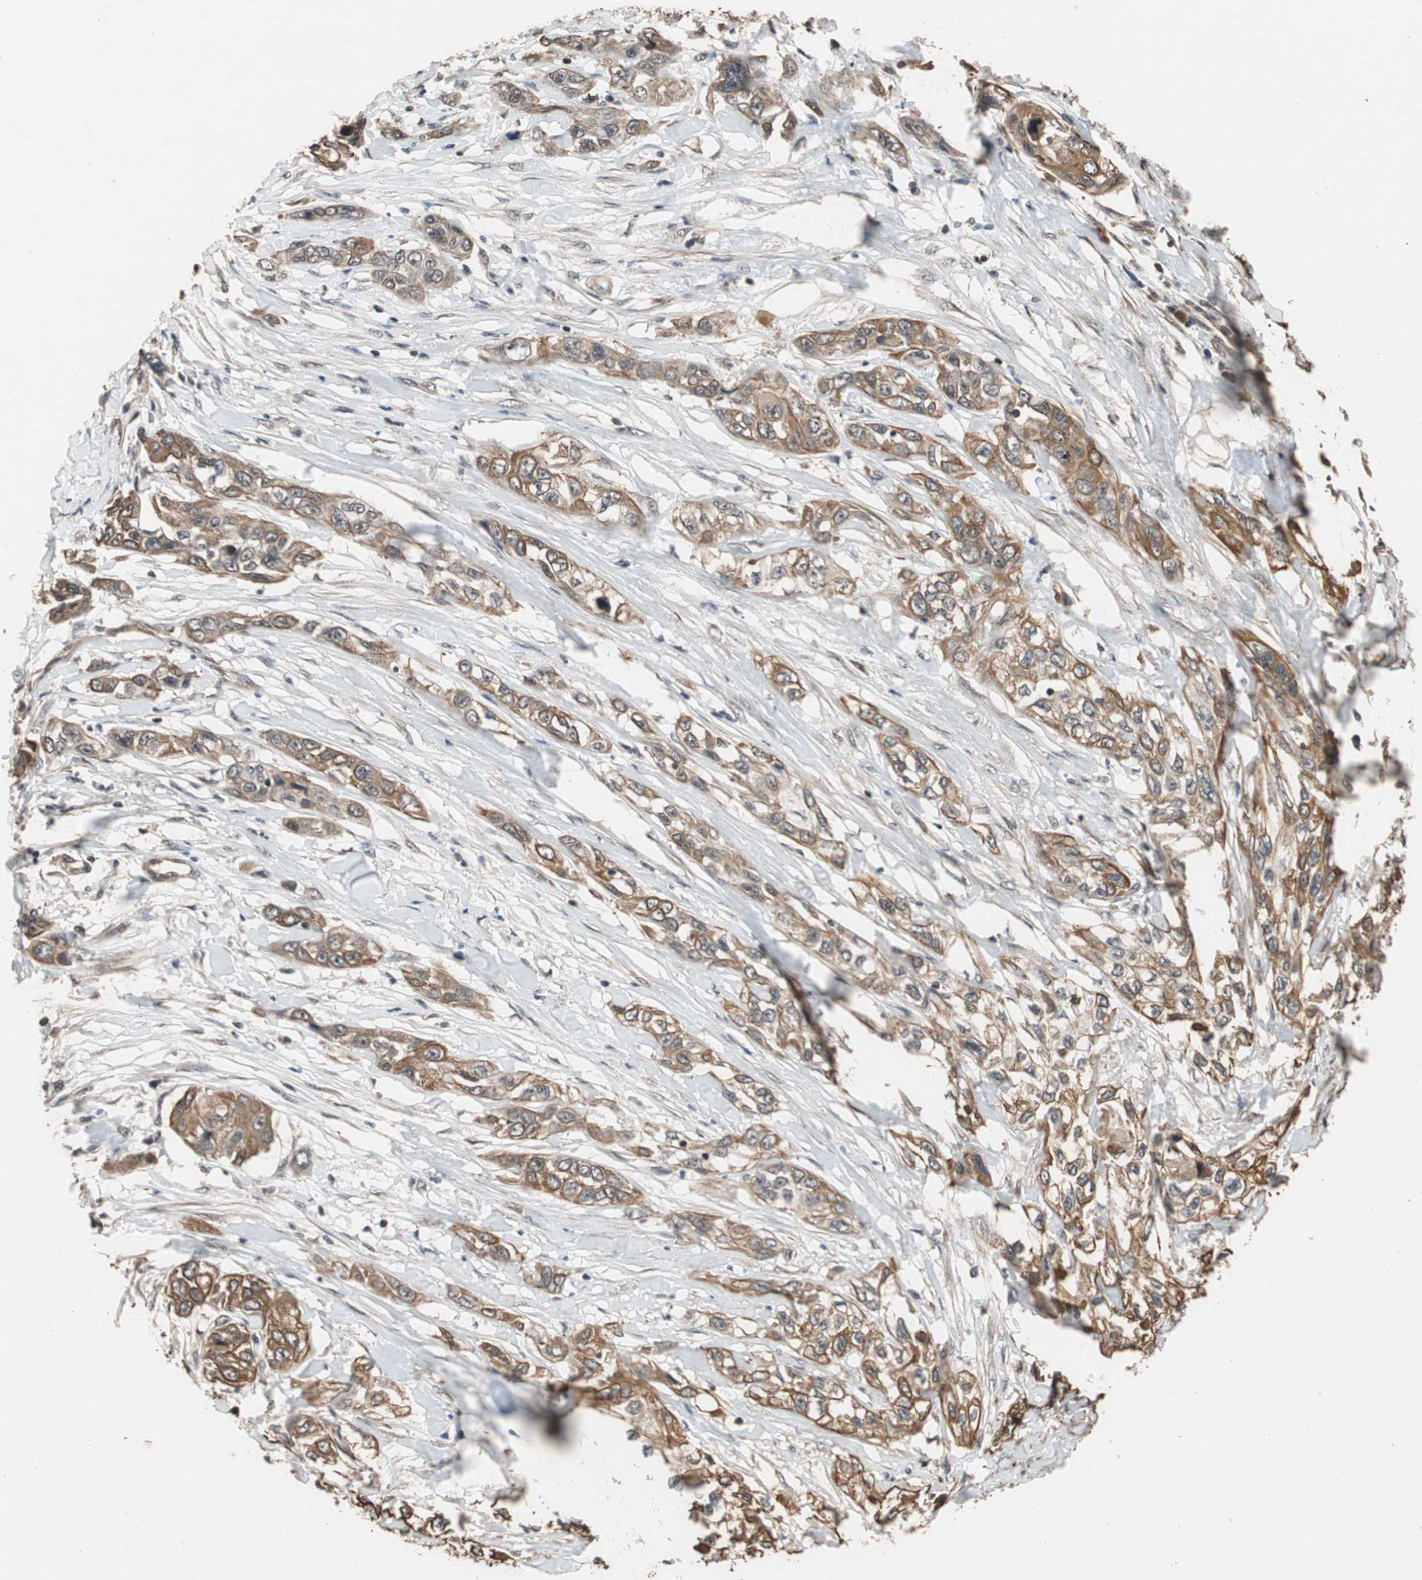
{"staining": {"intensity": "moderate", "quantity": ">75%", "location": "cytoplasmic/membranous"}, "tissue": "pancreatic cancer", "cell_type": "Tumor cells", "image_type": "cancer", "snomed": [{"axis": "morphology", "description": "Adenocarcinoma, NOS"}, {"axis": "topography", "description": "Pancreas"}], "caption": "Immunohistochemistry (IHC) staining of adenocarcinoma (pancreatic), which shows medium levels of moderate cytoplasmic/membranous expression in approximately >75% of tumor cells indicating moderate cytoplasmic/membranous protein positivity. The staining was performed using DAB (brown) for protein detection and nuclei were counterstained in hematoxylin (blue).", "gene": "CDC5L", "patient": {"sex": "female", "age": 70}}